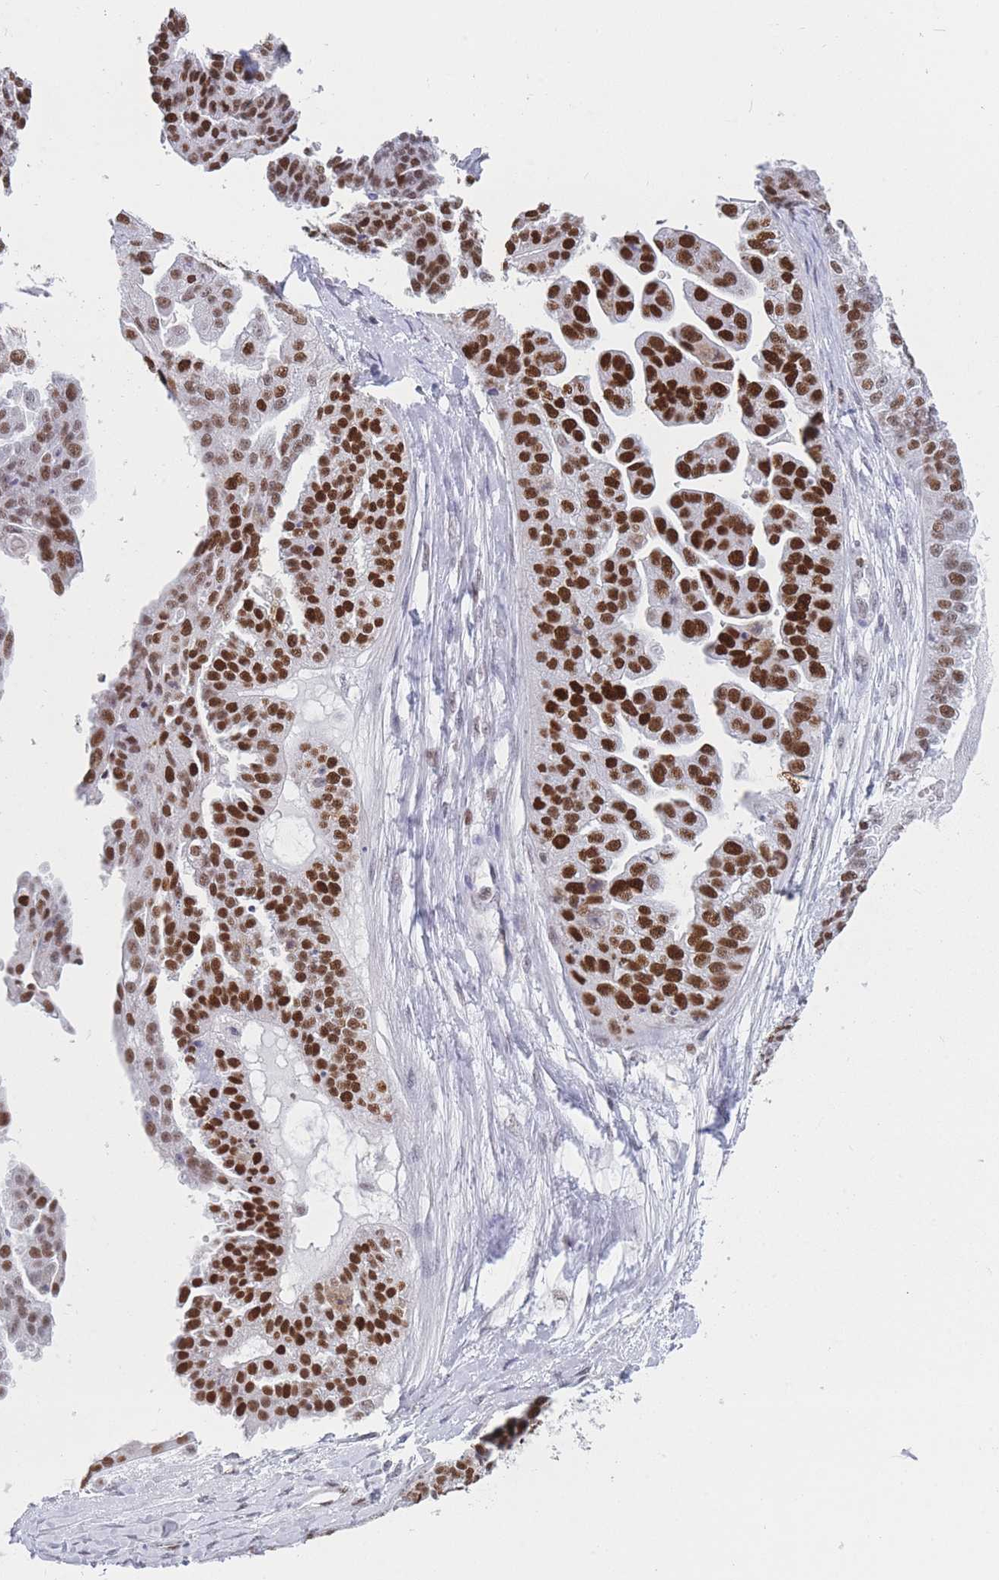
{"staining": {"intensity": "strong", "quantity": ">75%", "location": "nuclear"}, "tissue": "ovarian cancer", "cell_type": "Tumor cells", "image_type": "cancer", "snomed": [{"axis": "morphology", "description": "Cystadenocarcinoma, serous, NOS"}, {"axis": "topography", "description": "Ovary"}], "caption": "The image exhibits staining of ovarian serous cystadenocarcinoma, revealing strong nuclear protein staining (brown color) within tumor cells.", "gene": "NASP", "patient": {"sex": "female", "age": 58}}